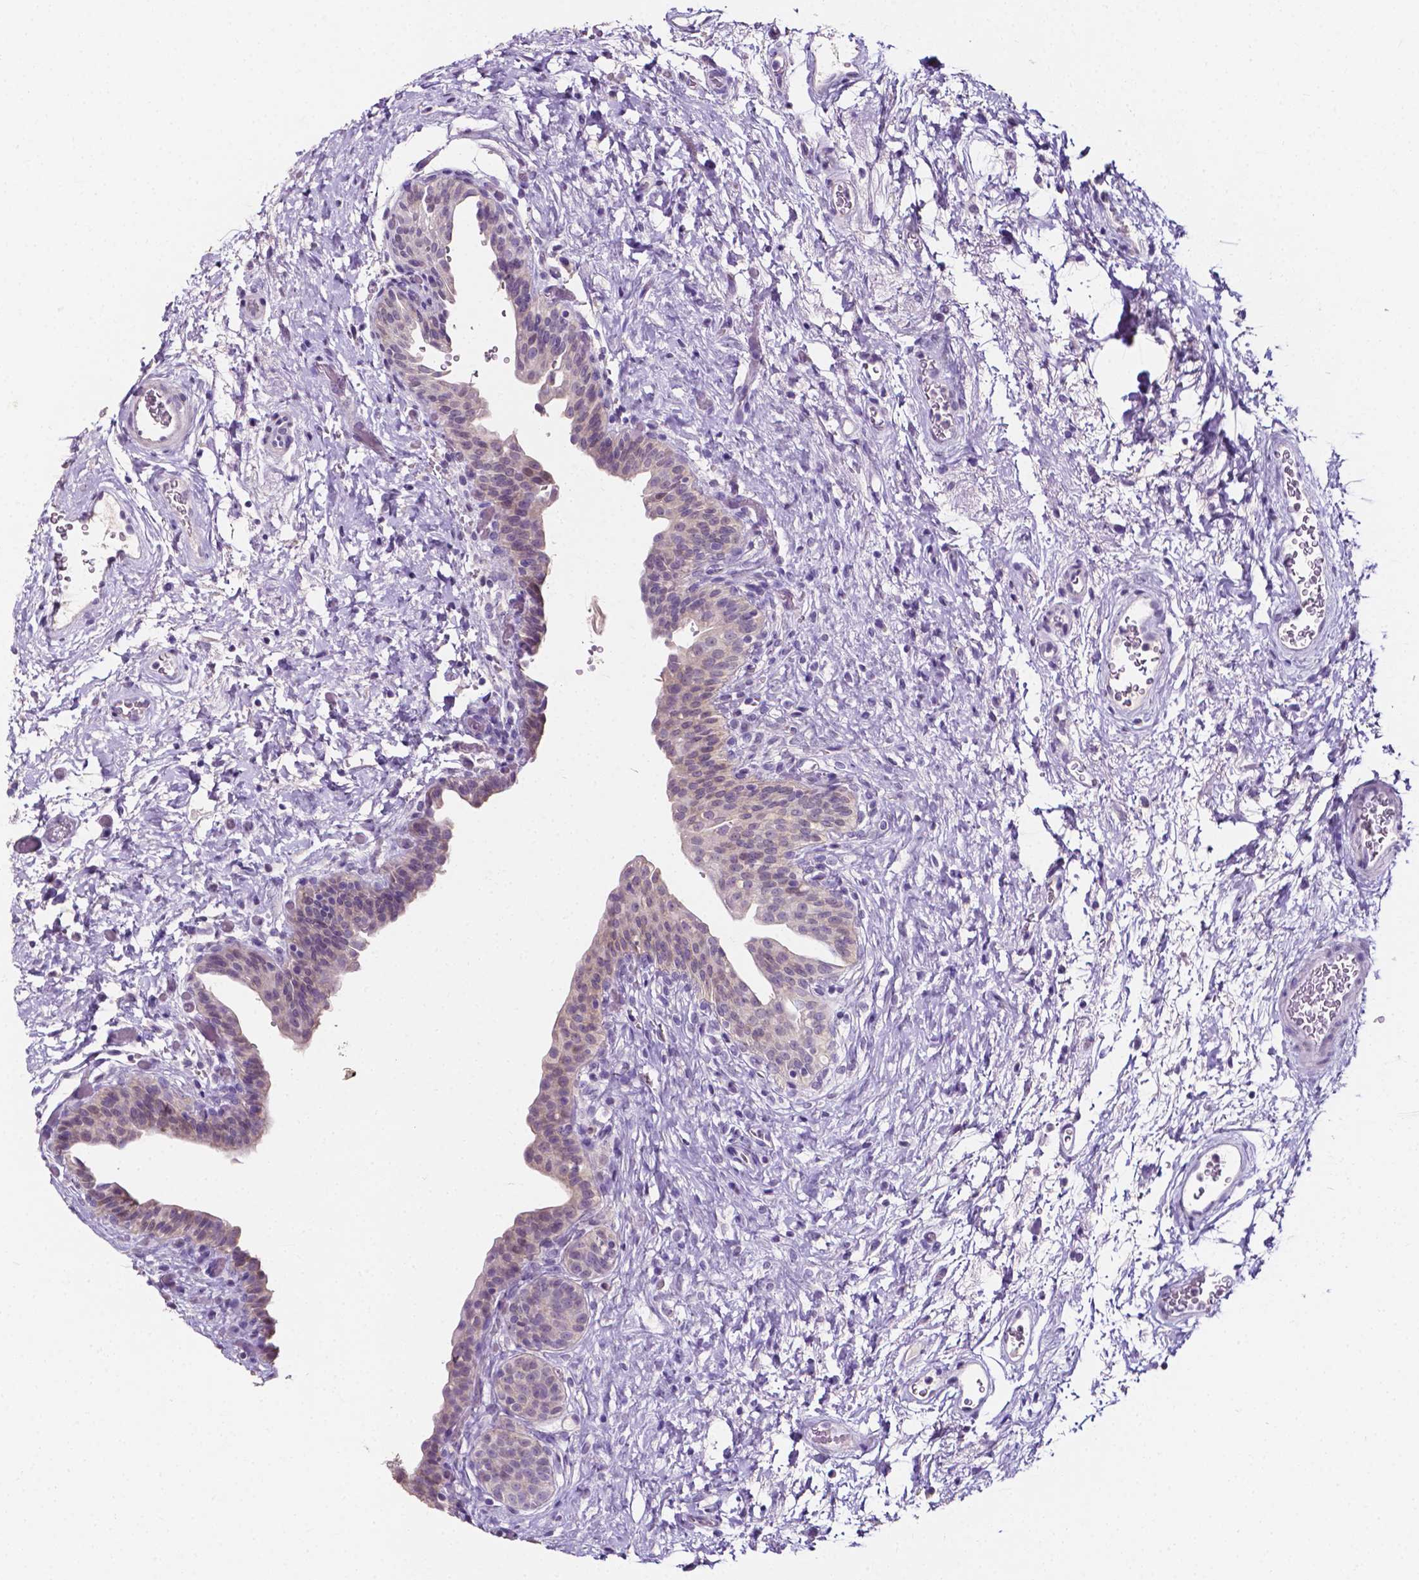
{"staining": {"intensity": "negative", "quantity": "none", "location": "none"}, "tissue": "urinary bladder", "cell_type": "Urothelial cells", "image_type": "normal", "snomed": [{"axis": "morphology", "description": "Normal tissue, NOS"}, {"axis": "topography", "description": "Urinary bladder"}], "caption": "A photomicrograph of urinary bladder stained for a protein reveals no brown staining in urothelial cells.", "gene": "PSAT1", "patient": {"sex": "male", "age": 69}}